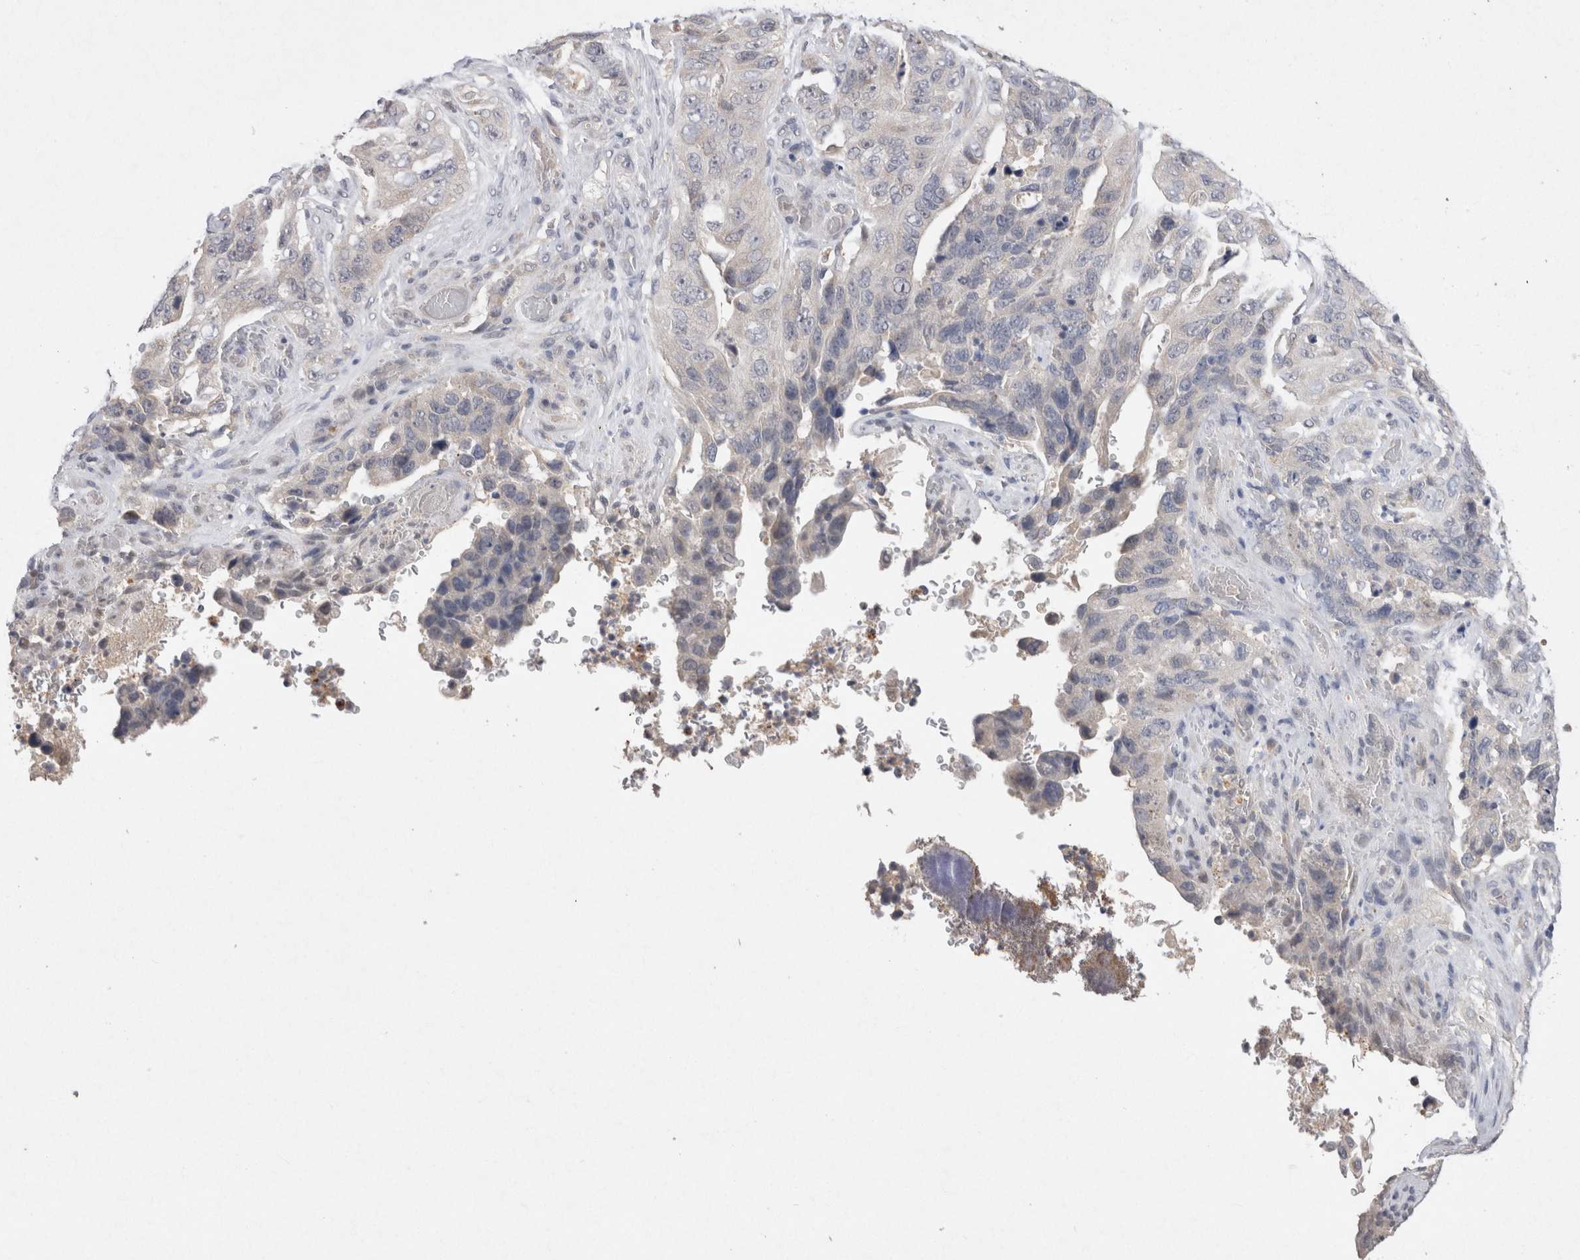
{"staining": {"intensity": "negative", "quantity": "none", "location": "none"}, "tissue": "stomach cancer", "cell_type": "Tumor cells", "image_type": "cancer", "snomed": [{"axis": "morphology", "description": "Adenocarcinoma, NOS"}, {"axis": "topography", "description": "Stomach"}], "caption": "IHC image of neoplastic tissue: stomach adenocarcinoma stained with DAB displays no significant protein staining in tumor cells. Brightfield microscopy of immunohistochemistry stained with DAB (brown) and hematoxylin (blue), captured at high magnification.", "gene": "VSIG4", "patient": {"sex": "female", "age": 89}}